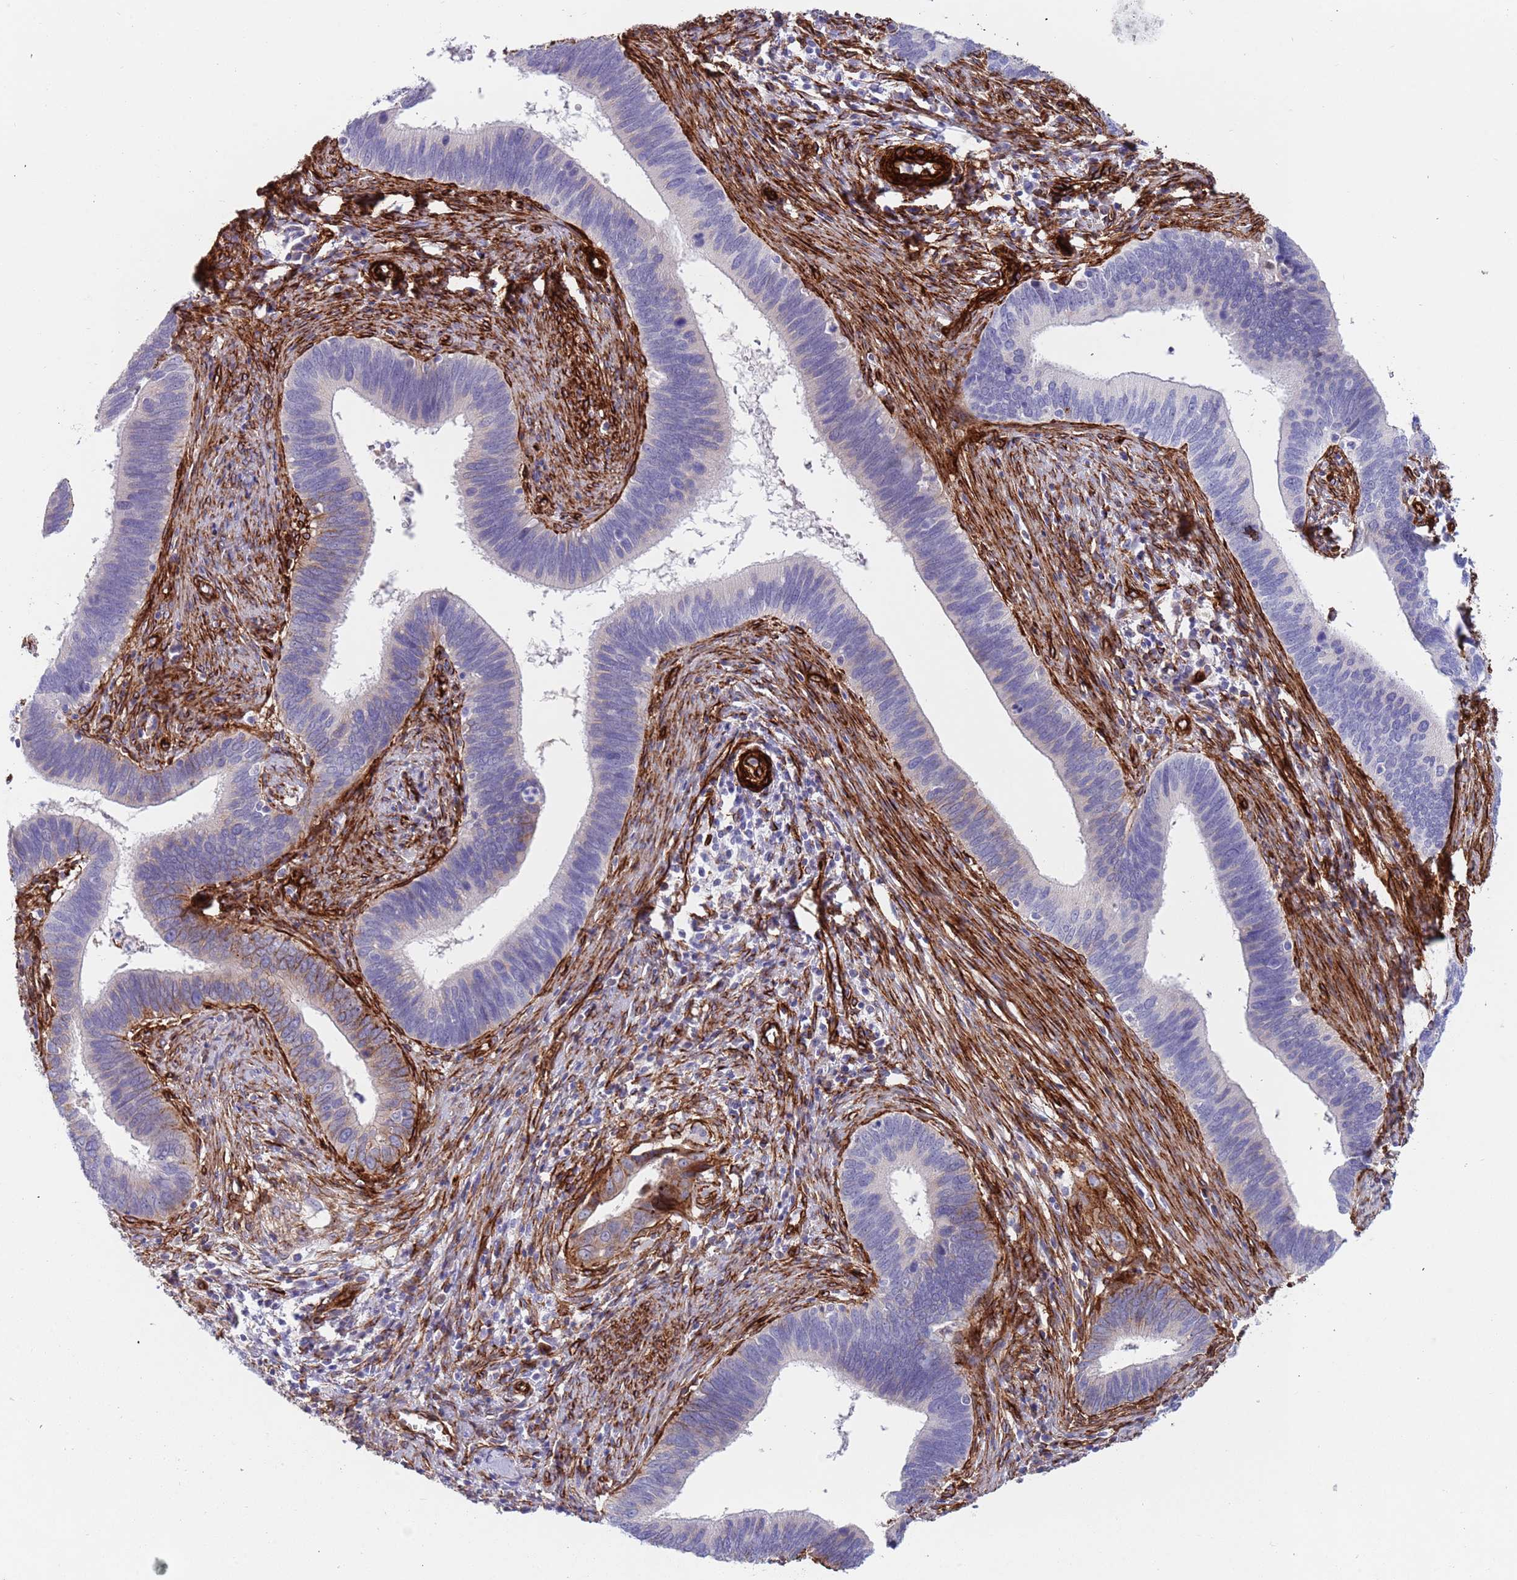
{"staining": {"intensity": "negative", "quantity": "none", "location": "none"}, "tissue": "cervical cancer", "cell_type": "Tumor cells", "image_type": "cancer", "snomed": [{"axis": "morphology", "description": "Adenocarcinoma, NOS"}, {"axis": "topography", "description": "Cervix"}], "caption": "High magnification brightfield microscopy of cervical adenocarcinoma stained with DAB (brown) and counterstained with hematoxylin (blue): tumor cells show no significant positivity.", "gene": "CAV2", "patient": {"sex": "female", "age": 42}}